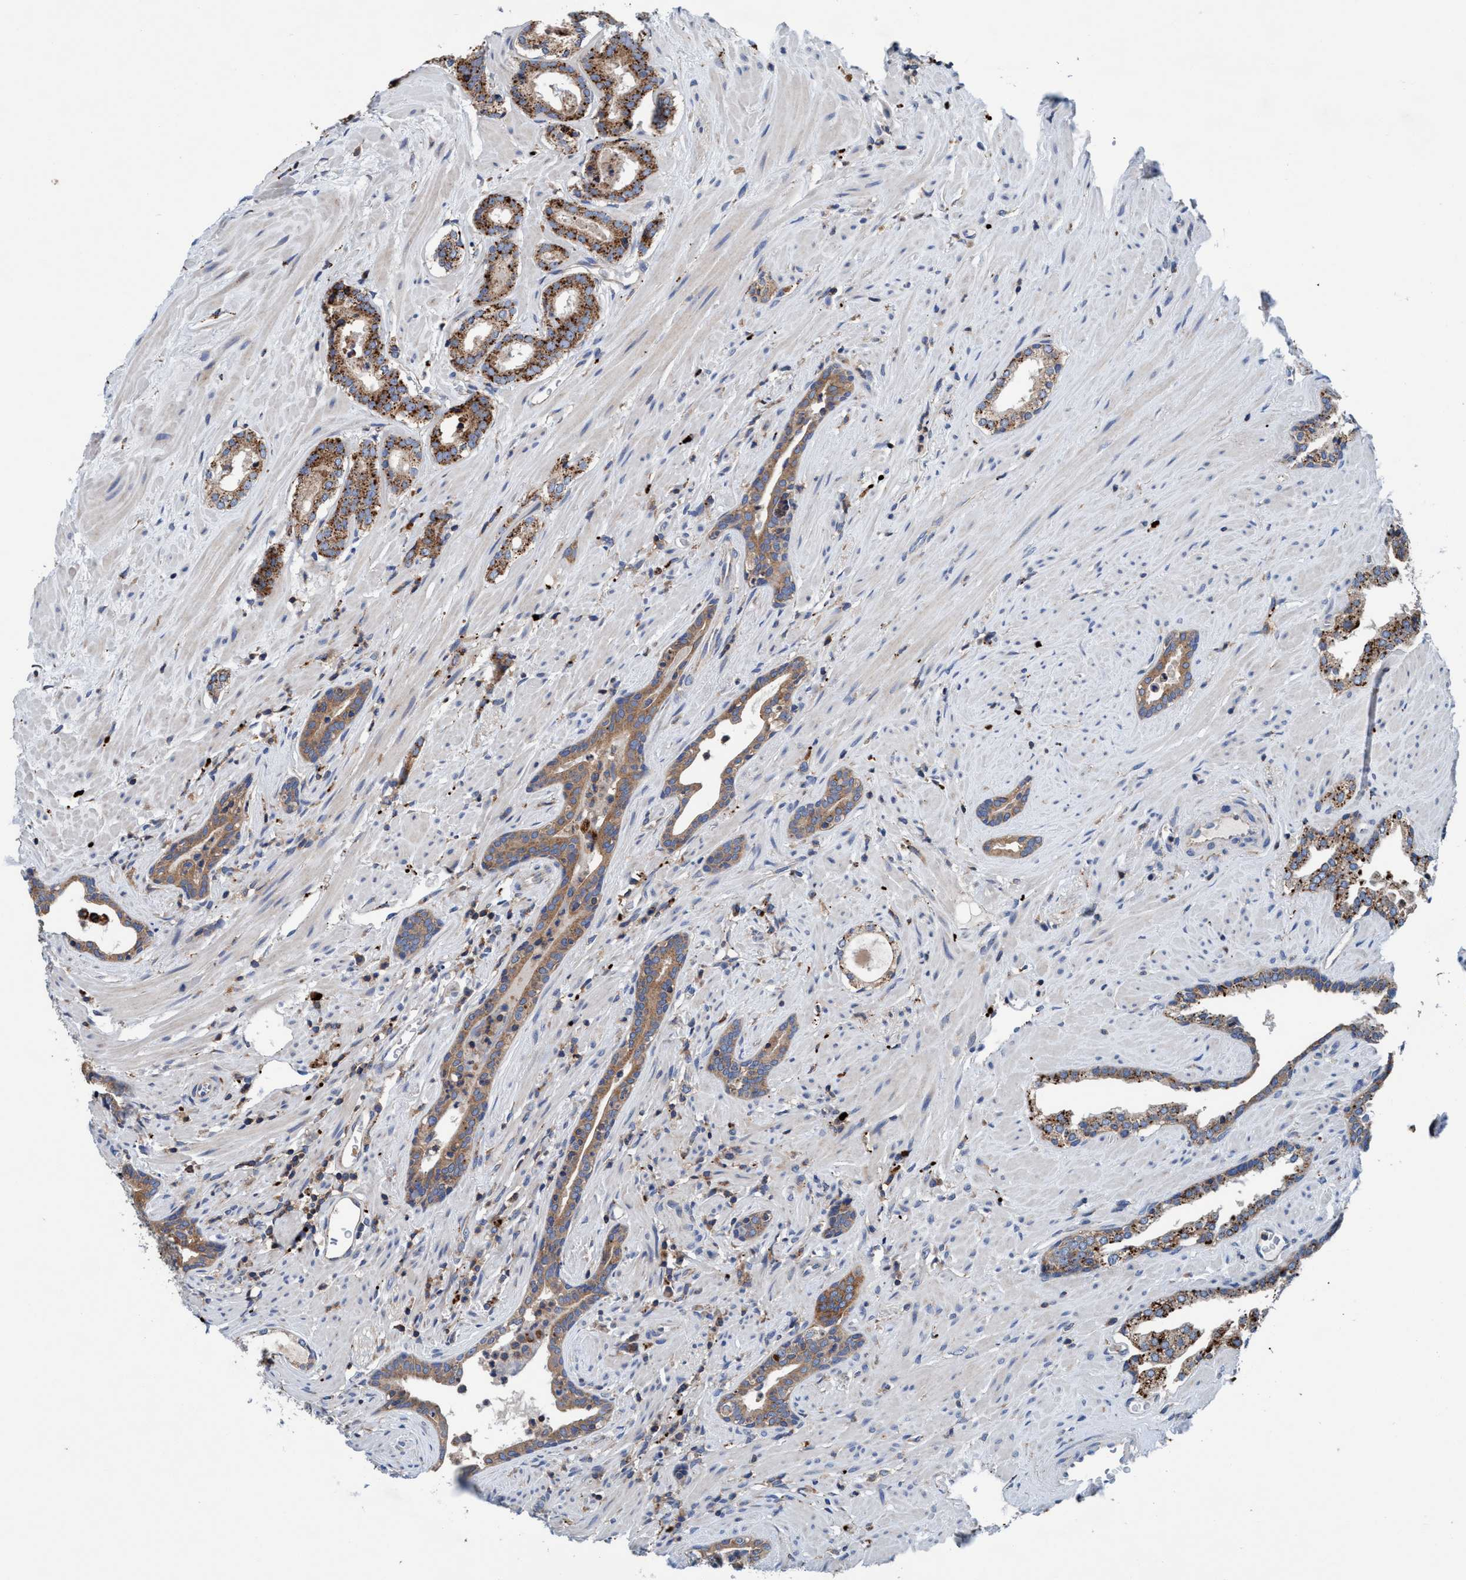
{"staining": {"intensity": "moderate", "quantity": ">75%", "location": "cytoplasmic/membranous"}, "tissue": "prostate cancer", "cell_type": "Tumor cells", "image_type": "cancer", "snomed": [{"axis": "morphology", "description": "Adenocarcinoma, High grade"}, {"axis": "topography", "description": "Prostate"}], "caption": "Immunohistochemistry (IHC) (DAB (3,3'-diaminobenzidine)) staining of prostate cancer reveals moderate cytoplasmic/membranous protein expression in about >75% of tumor cells. (Stains: DAB in brown, nuclei in blue, Microscopy: brightfield microscopy at high magnification).", "gene": "ENDOG", "patient": {"sex": "male", "age": 71}}